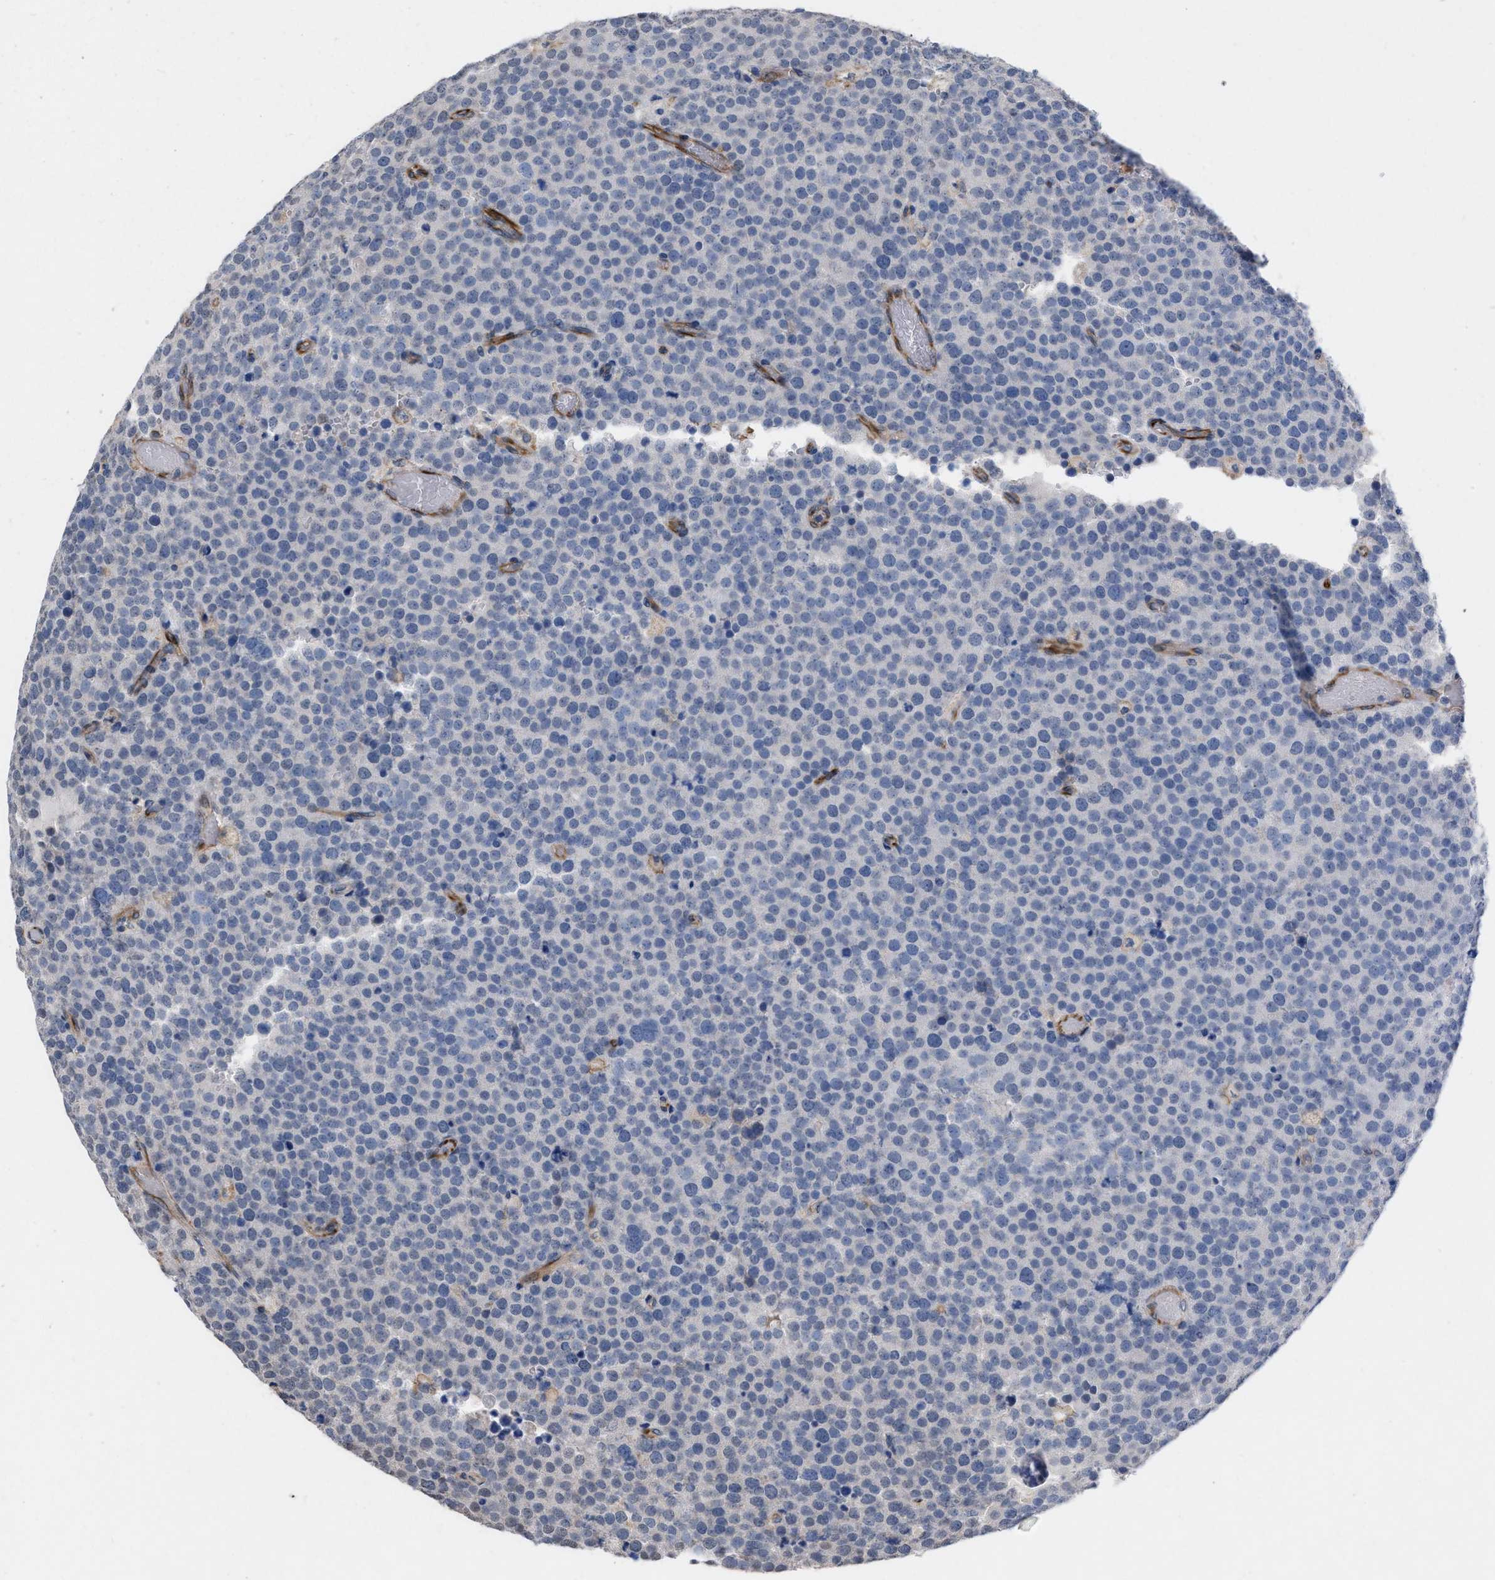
{"staining": {"intensity": "negative", "quantity": "none", "location": "none"}, "tissue": "testis cancer", "cell_type": "Tumor cells", "image_type": "cancer", "snomed": [{"axis": "morphology", "description": "Normal tissue, NOS"}, {"axis": "morphology", "description": "Seminoma, NOS"}, {"axis": "topography", "description": "Testis"}], "caption": "The micrograph reveals no staining of tumor cells in testis seminoma.", "gene": "TMEM131", "patient": {"sex": "male", "age": 71}}